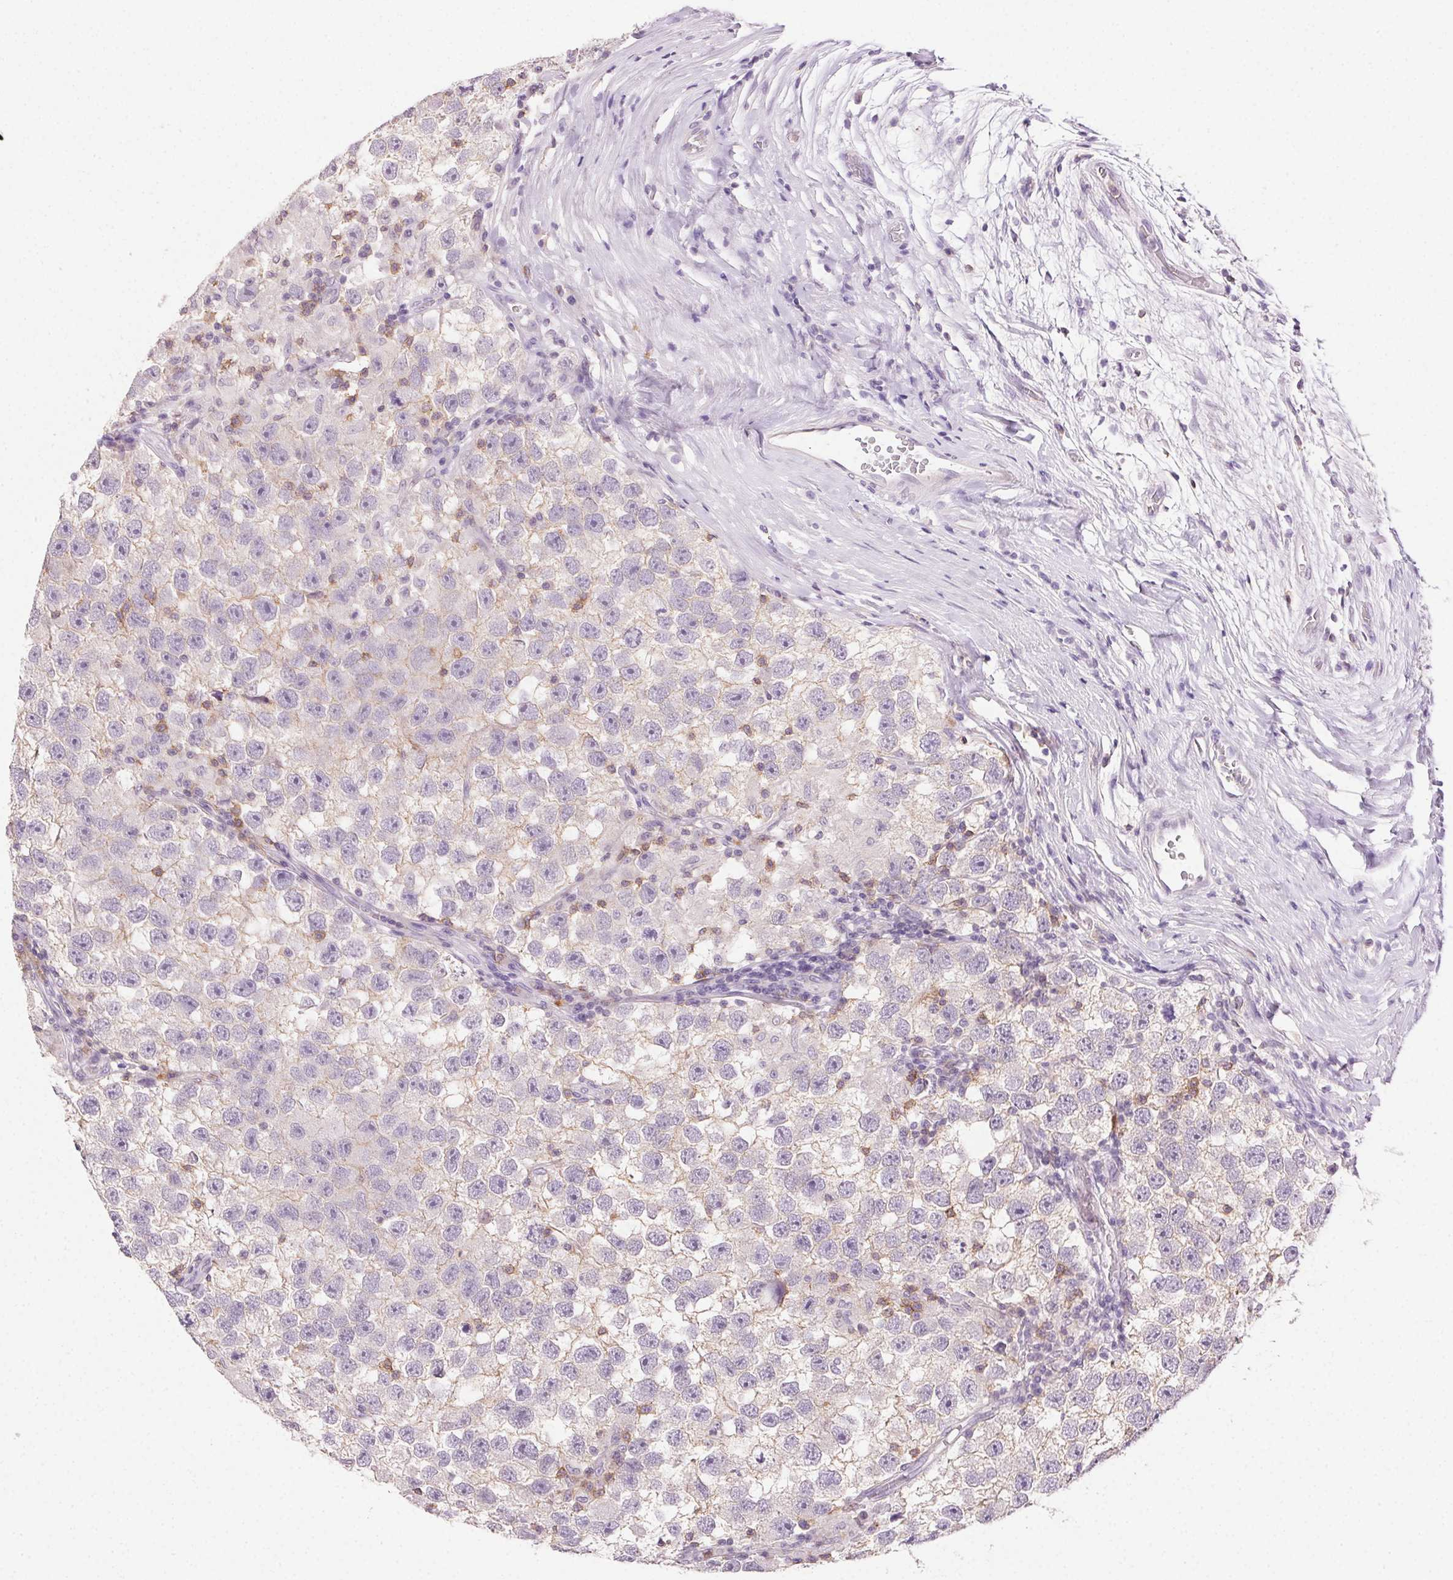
{"staining": {"intensity": "negative", "quantity": "none", "location": "none"}, "tissue": "testis cancer", "cell_type": "Tumor cells", "image_type": "cancer", "snomed": [{"axis": "morphology", "description": "Seminoma, NOS"}, {"axis": "topography", "description": "Testis"}], "caption": "Testis cancer (seminoma) was stained to show a protein in brown. There is no significant expression in tumor cells. (DAB immunohistochemistry visualized using brightfield microscopy, high magnification).", "gene": "AKAP5", "patient": {"sex": "male", "age": 26}}